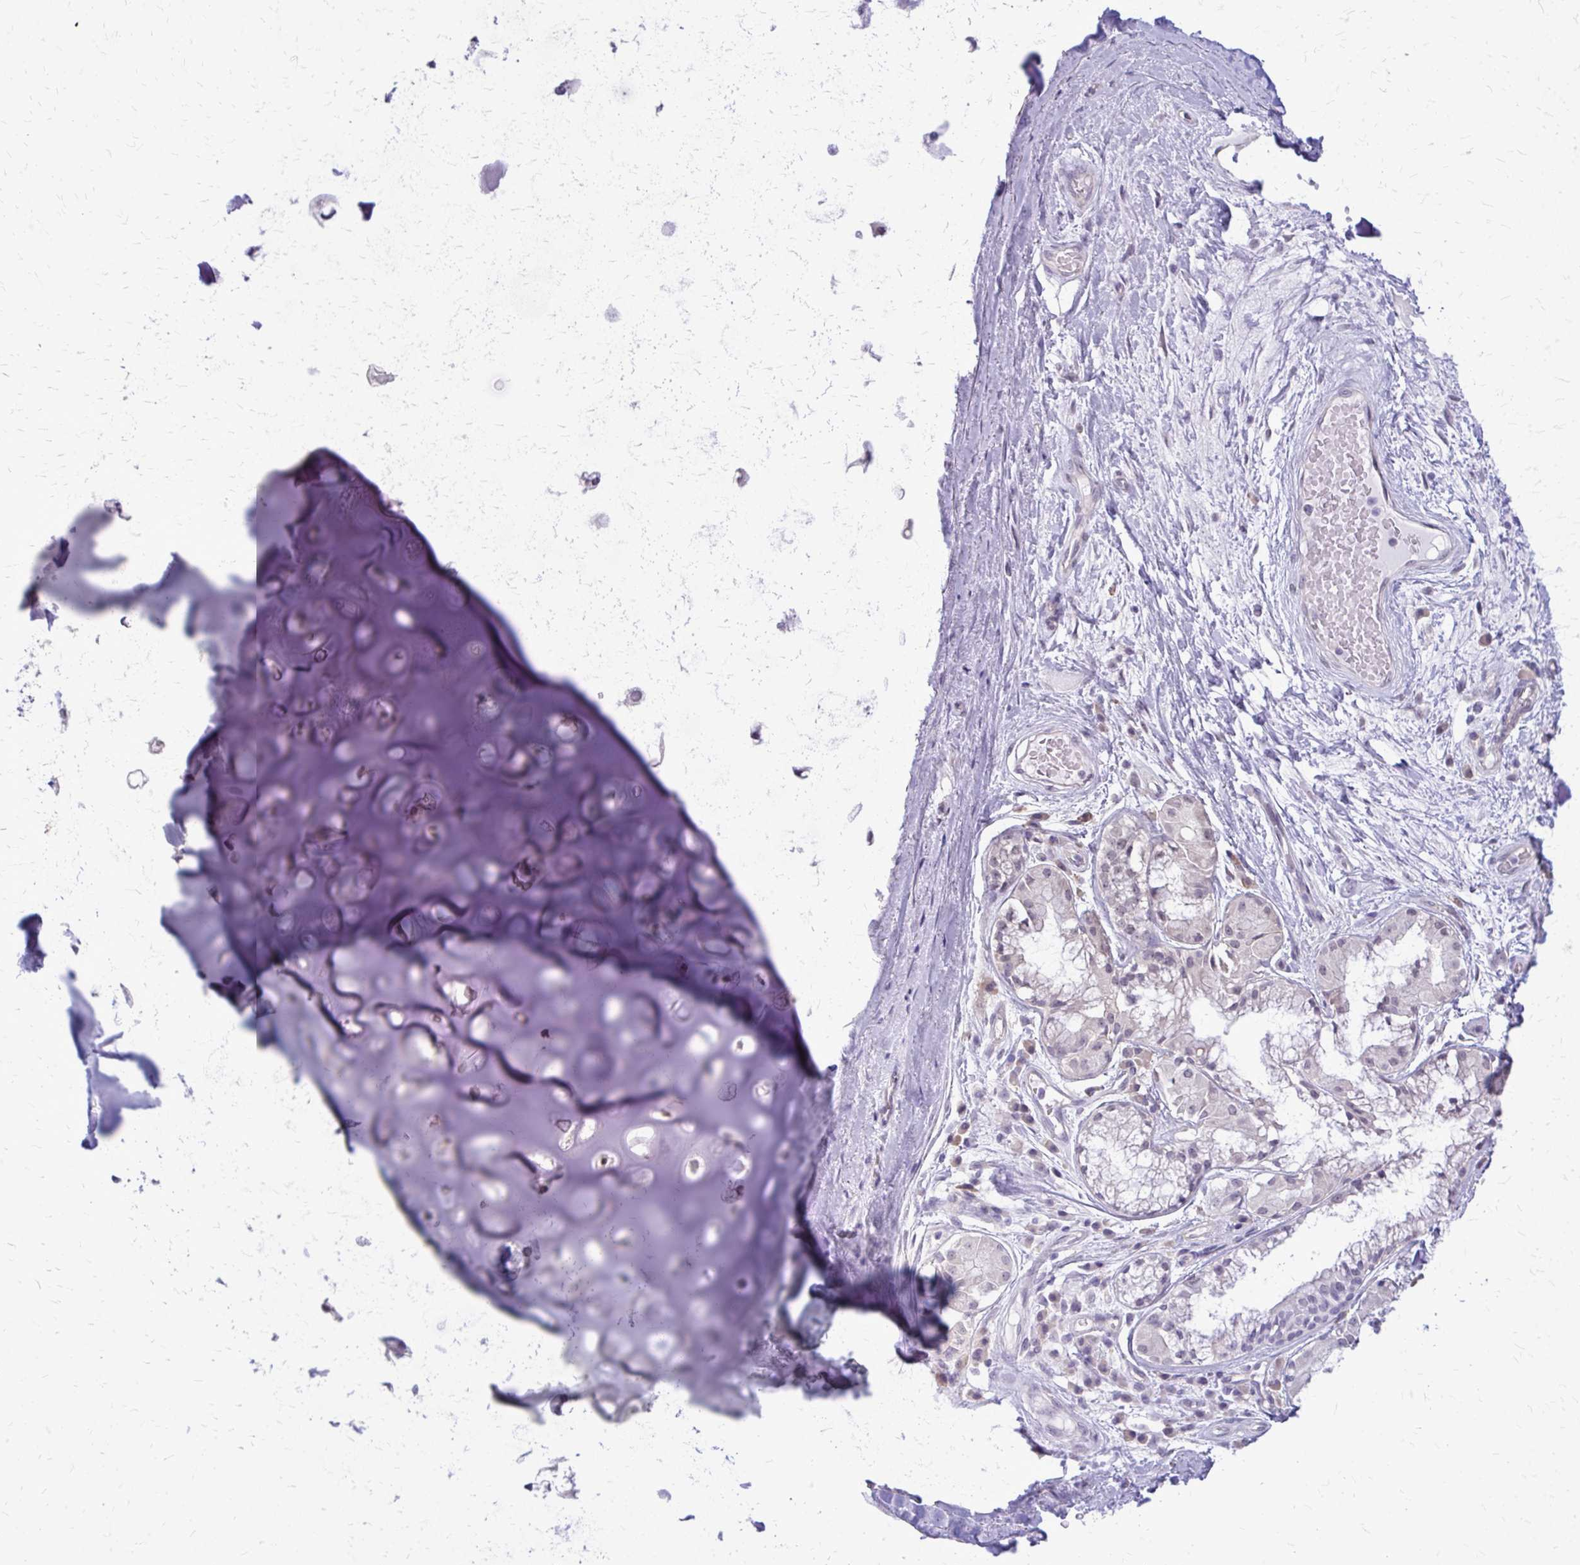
{"staining": {"intensity": "negative", "quantity": "none", "location": "none"}, "tissue": "soft tissue", "cell_type": "Chondrocytes", "image_type": "normal", "snomed": [{"axis": "morphology", "description": "Normal tissue, NOS"}, {"axis": "topography", "description": "Cartilage tissue"}, {"axis": "topography", "description": "Bronchus"}], "caption": "IHC micrograph of unremarkable soft tissue: human soft tissue stained with DAB demonstrates no significant protein expression in chondrocytes. (DAB IHC visualized using brightfield microscopy, high magnification).", "gene": "PLCB1", "patient": {"sex": "male", "age": 64}}